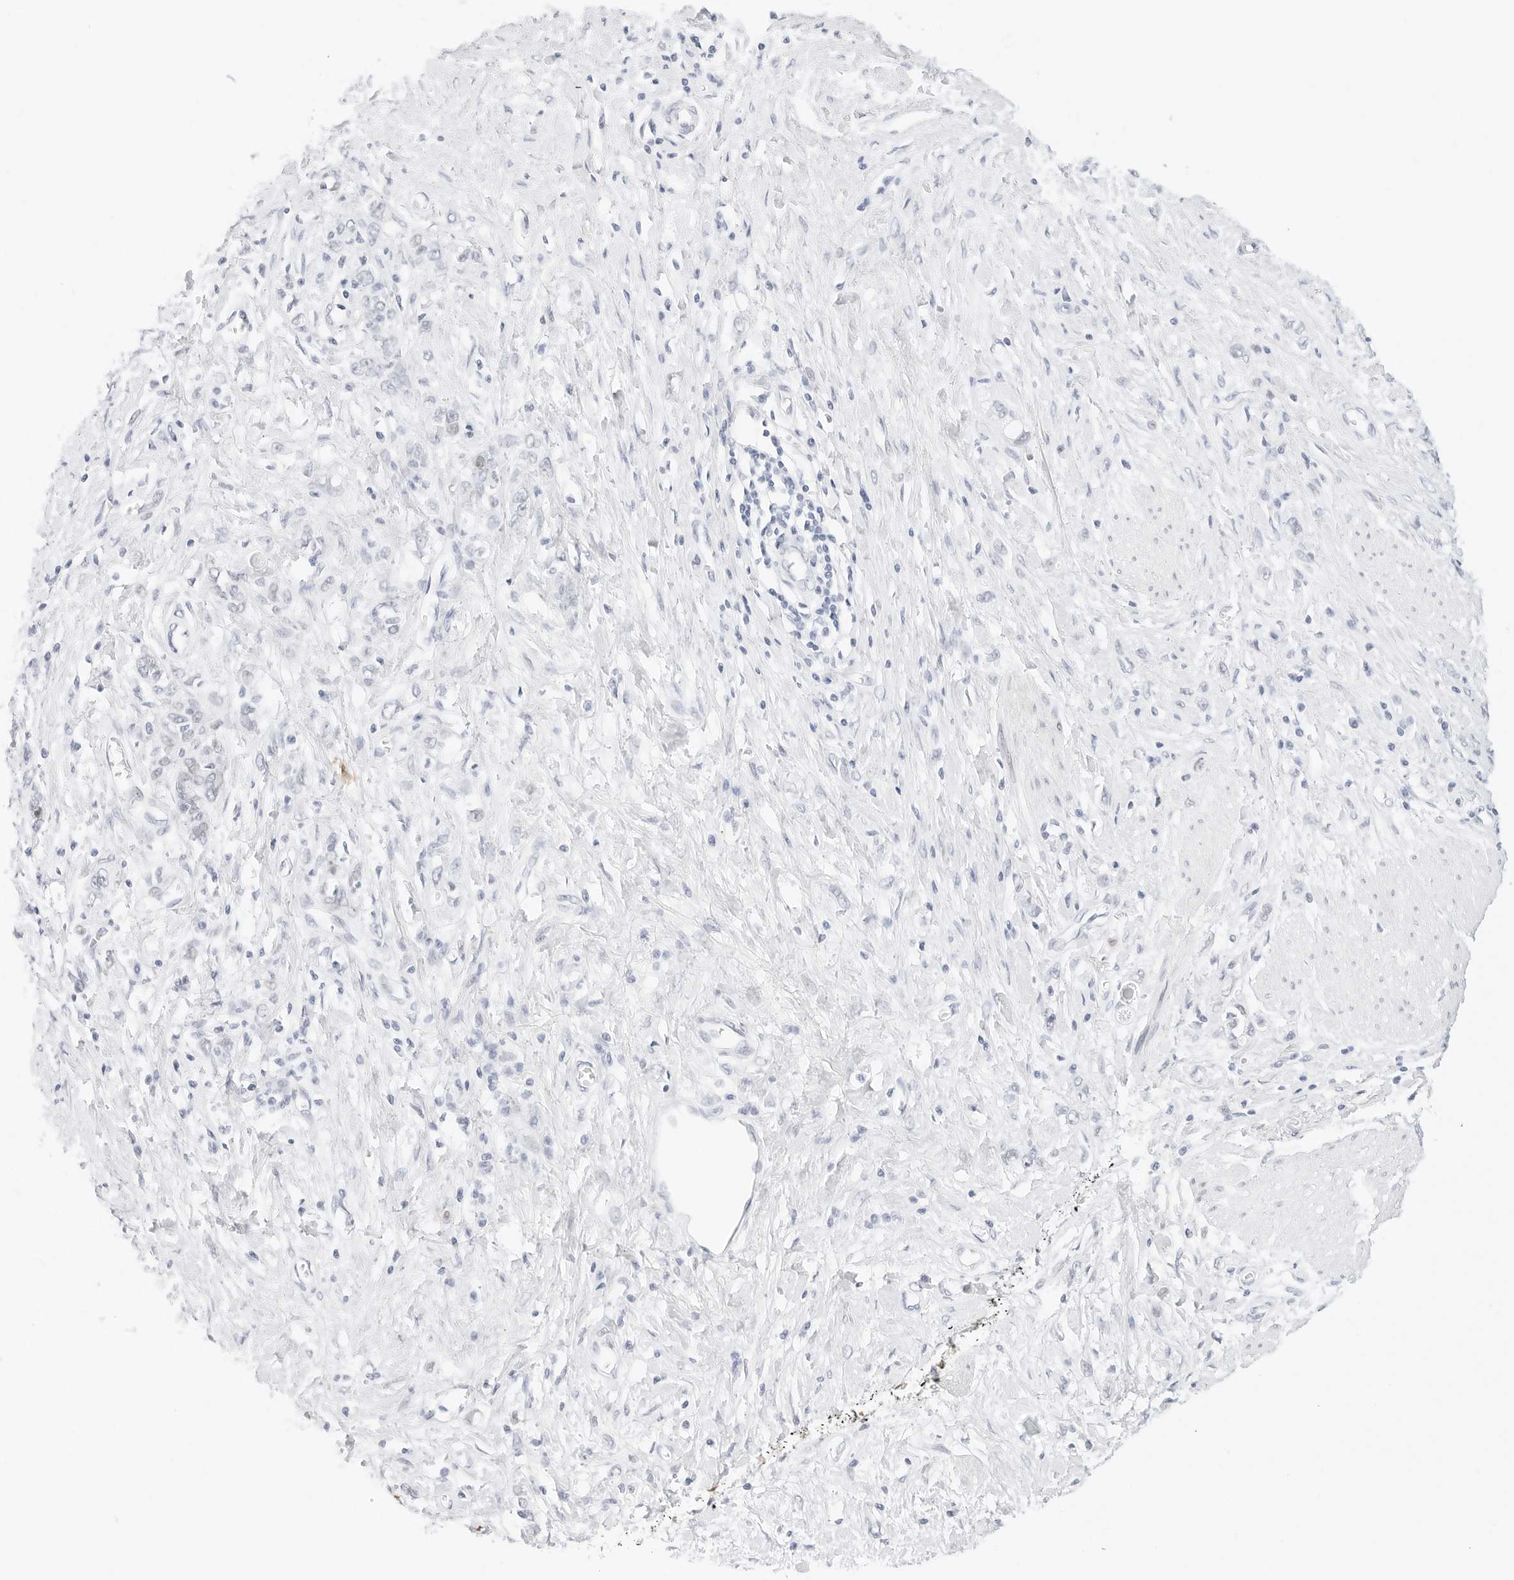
{"staining": {"intensity": "negative", "quantity": "none", "location": "none"}, "tissue": "stomach cancer", "cell_type": "Tumor cells", "image_type": "cancer", "snomed": [{"axis": "morphology", "description": "Adenocarcinoma, NOS"}, {"axis": "topography", "description": "Stomach"}], "caption": "The micrograph demonstrates no staining of tumor cells in stomach adenocarcinoma. (DAB immunohistochemistry, high magnification).", "gene": "CDH1", "patient": {"sex": "female", "age": 76}}